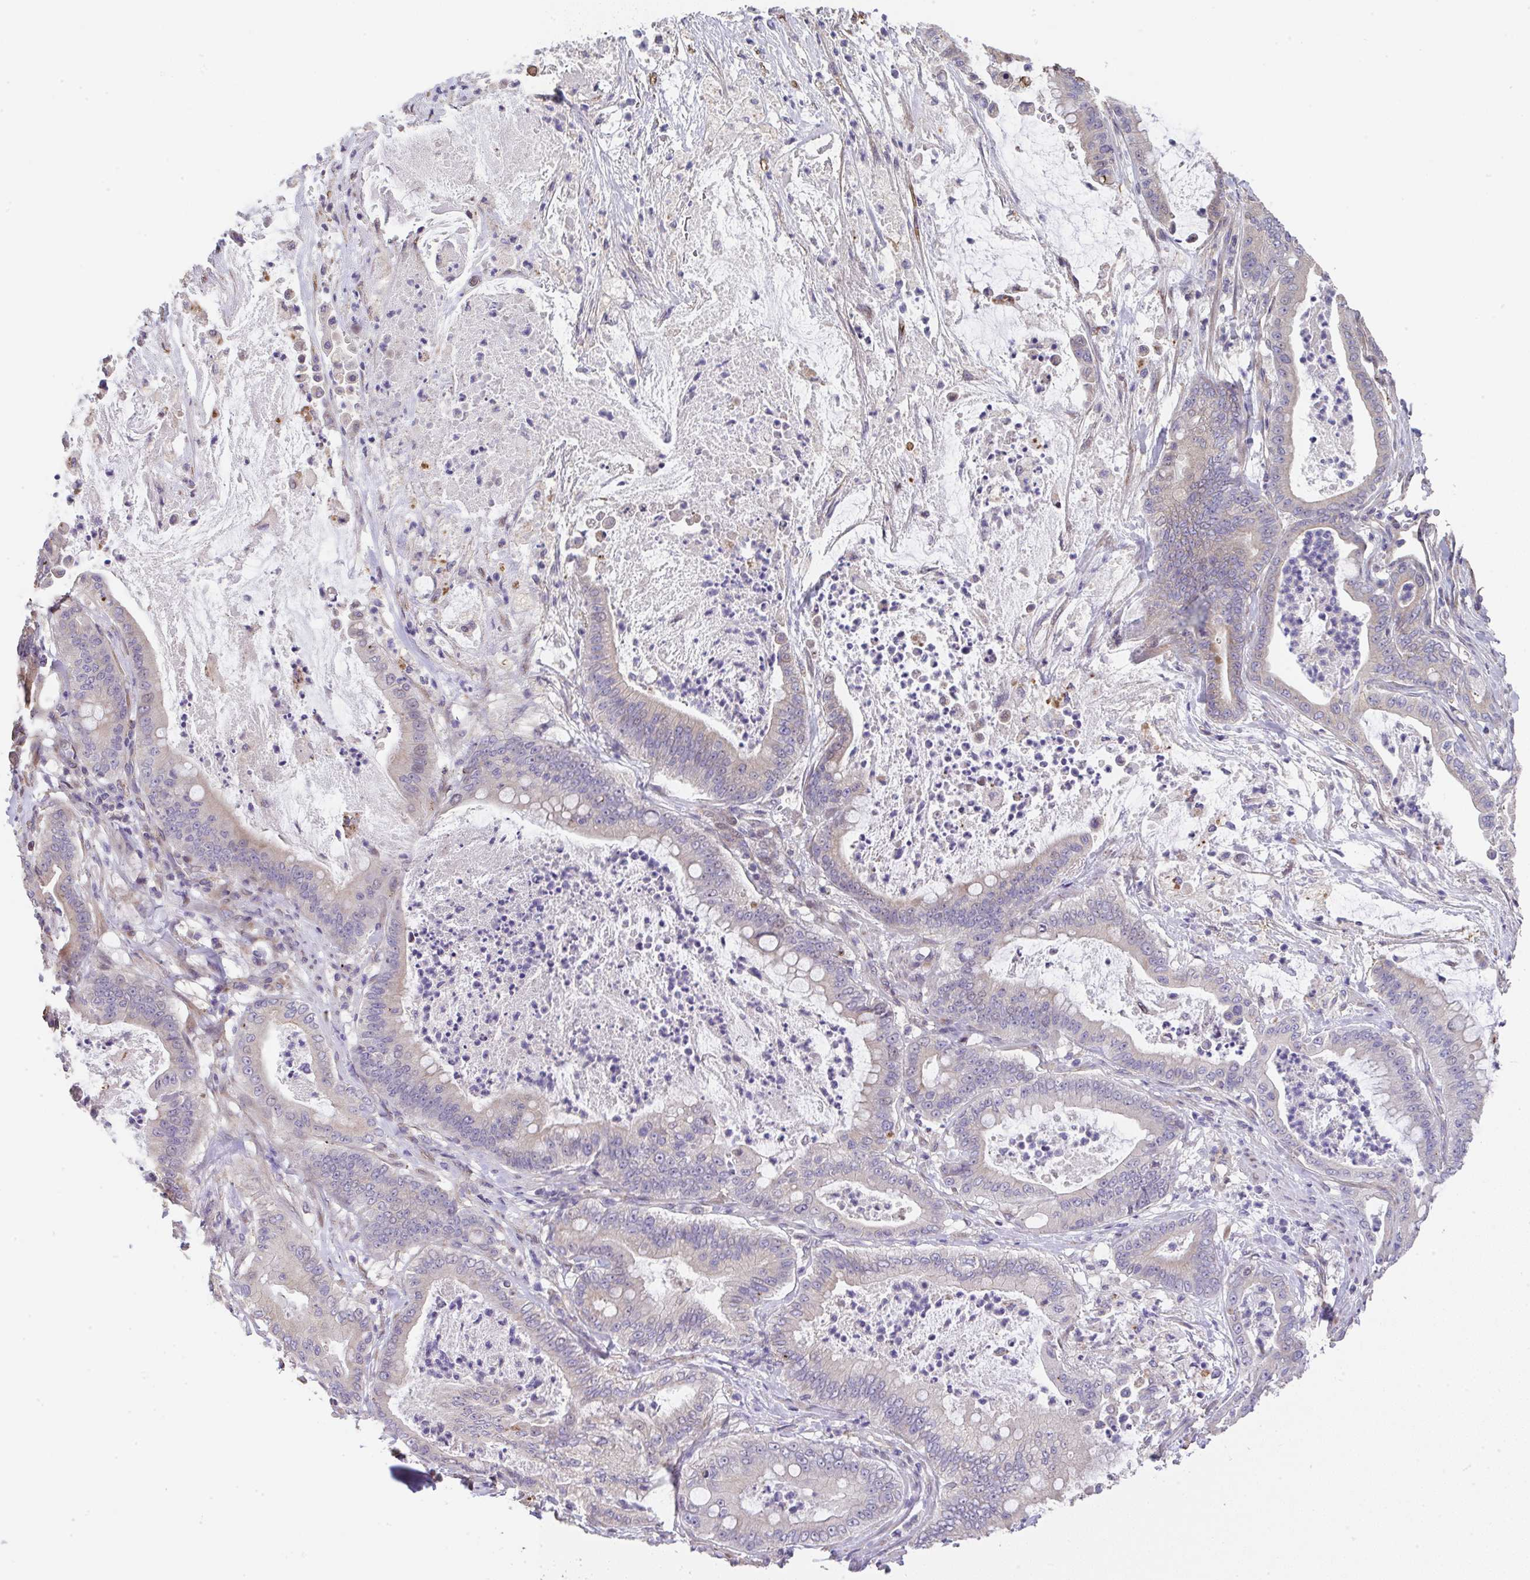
{"staining": {"intensity": "negative", "quantity": "none", "location": "none"}, "tissue": "pancreatic cancer", "cell_type": "Tumor cells", "image_type": "cancer", "snomed": [{"axis": "morphology", "description": "Adenocarcinoma, NOS"}, {"axis": "topography", "description": "Pancreas"}], "caption": "Immunohistochemistry of adenocarcinoma (pancreatic) displays no positivity in tumor cells. (DAB (3,3'-diaminobenzidine) immunohistochemistry, high magnification).", "gene": "RUNDC3B", "patient": {"sex": "male", "age": 71}}